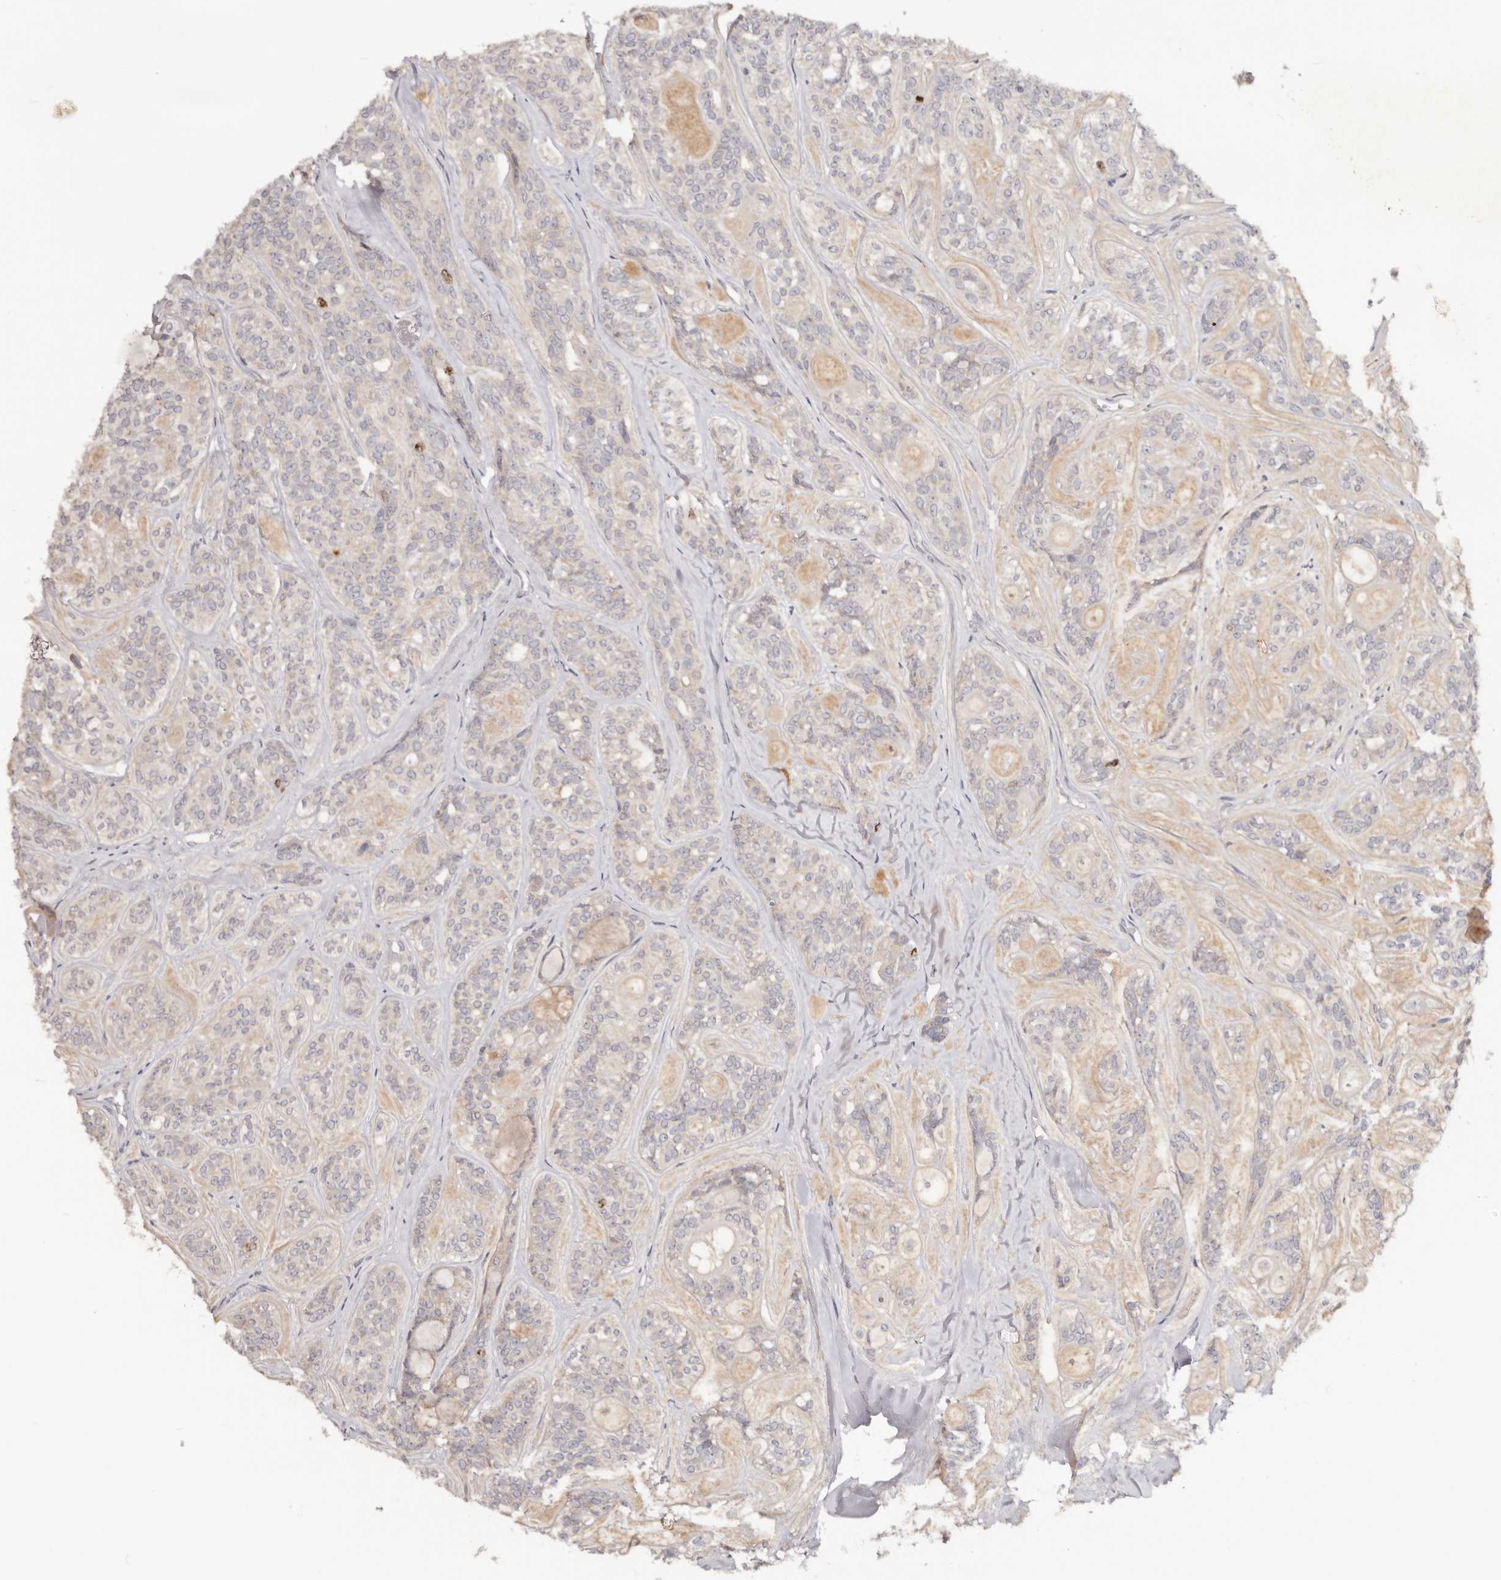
{"staining": {"intensity": "negative", "quantity": "none", "location": "none"}, "tissue": "head and neck cancer", "cell_type": "Tumor cells", "image_type": "cancer", "snomed": [{"axis": "morphology", "description": "Adenocarcinoma, NOS"}, {"axis": "topography", "description": "Head-Neck"}], "caption": "Tumor cells show no significant expression in head and neck adenocarcinoma.", "gene": "CCDC190", "patient": {"sex": "male", "age": 66}}